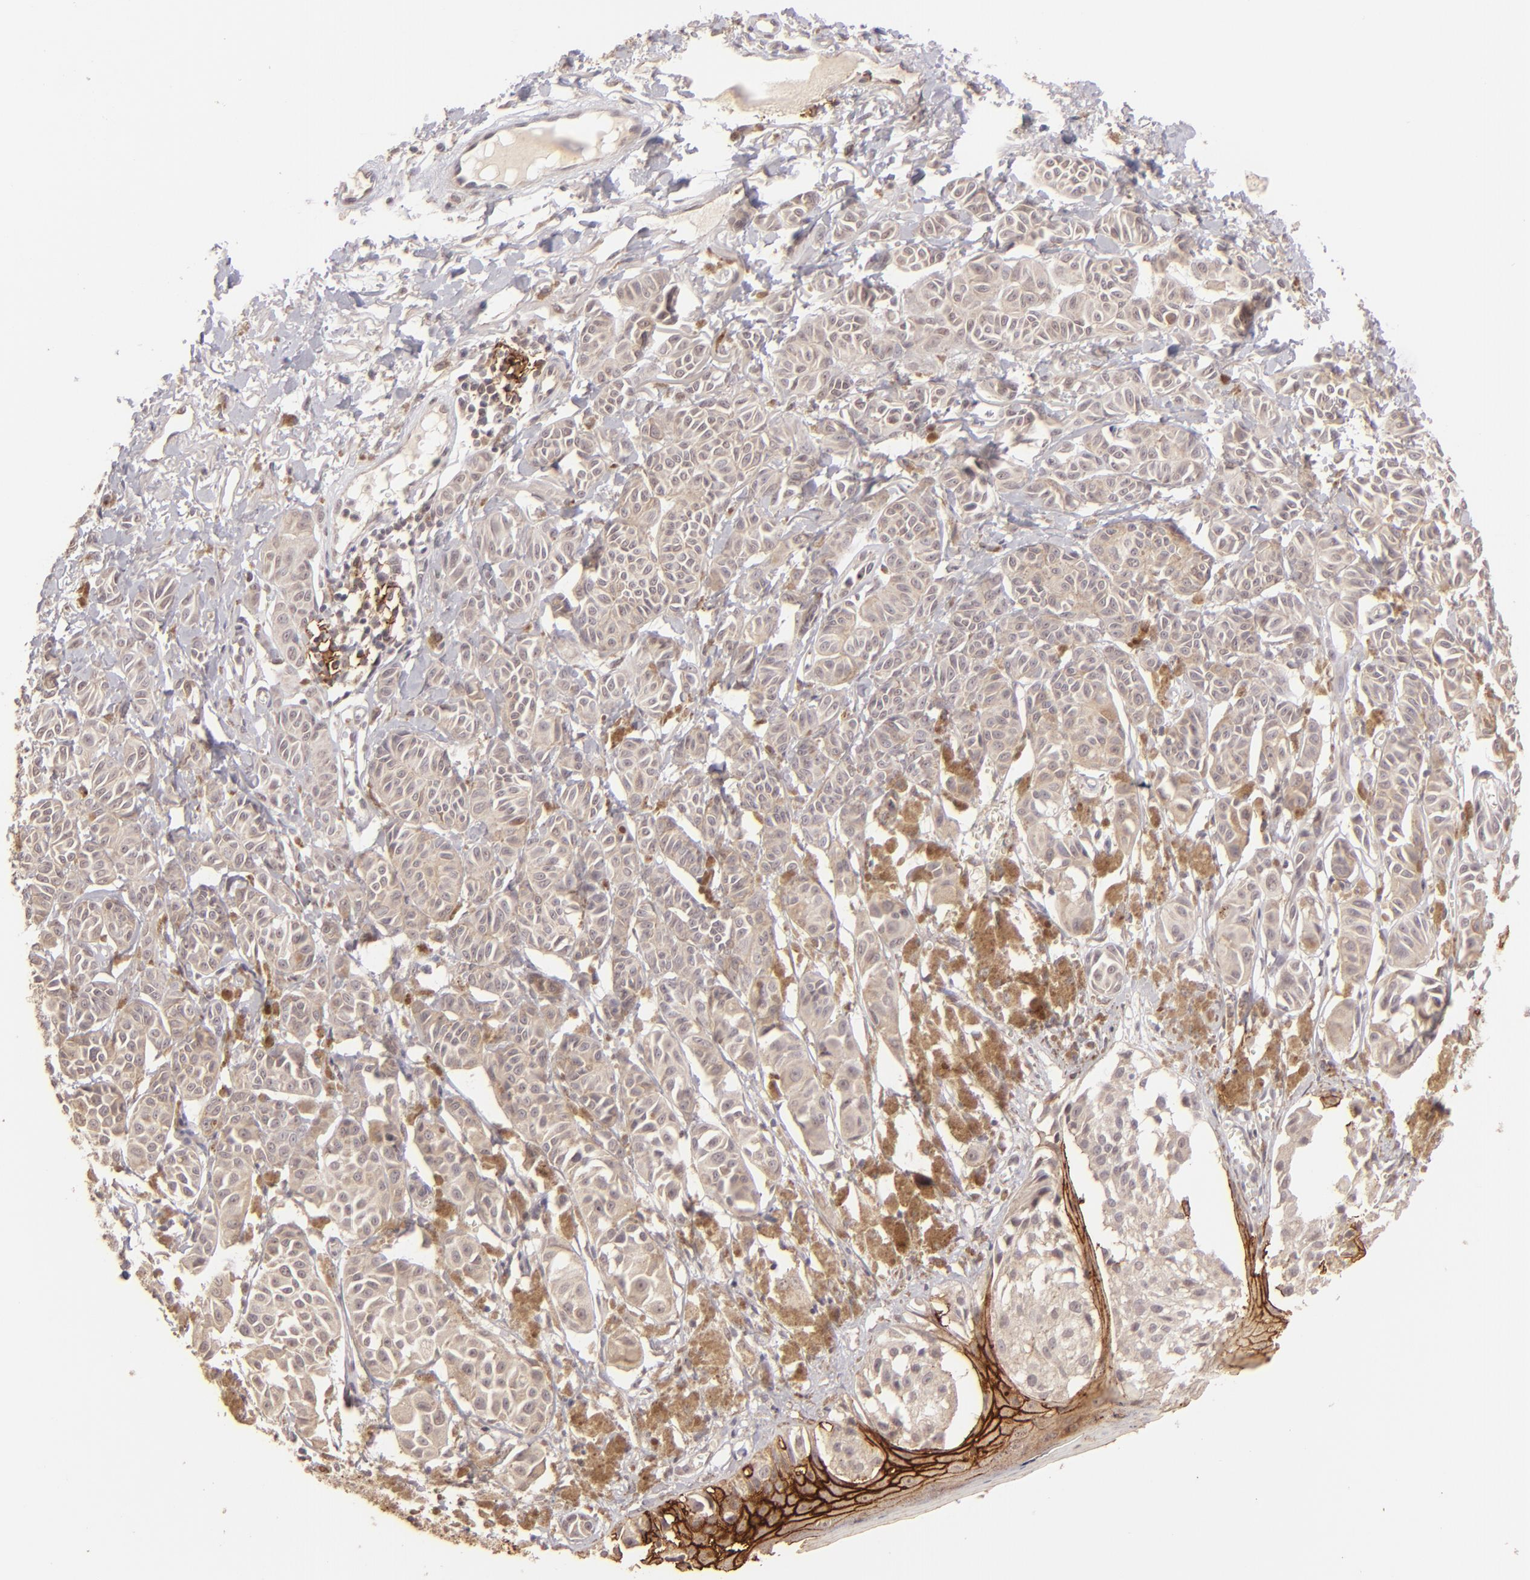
{"staining": {"intensity": "weak", "quantity": ">75%", "location": "cytoplasmic/membranous"}, "tissue": "melanoma", "cell_type": "Tumor cells", "image_type": "cancer", "snomed": [{"axis": "morphology", "description": "Malignant melanoma, NOS"}, {"axis": "topography", "description": "Skin"}], "caption": "A histopathology image of melanoma stained for a protein exhibits weak cytoplasmic/membranous brown staining in tumor cells. The staining was performed using DAB (3,3'-diaminobenzidine), with brown indicating positive protein expression. Nuclei are stained blue with hematoxylin.", "gene": "CLDN1", "patient": {"sex": "male", "age": 76}}